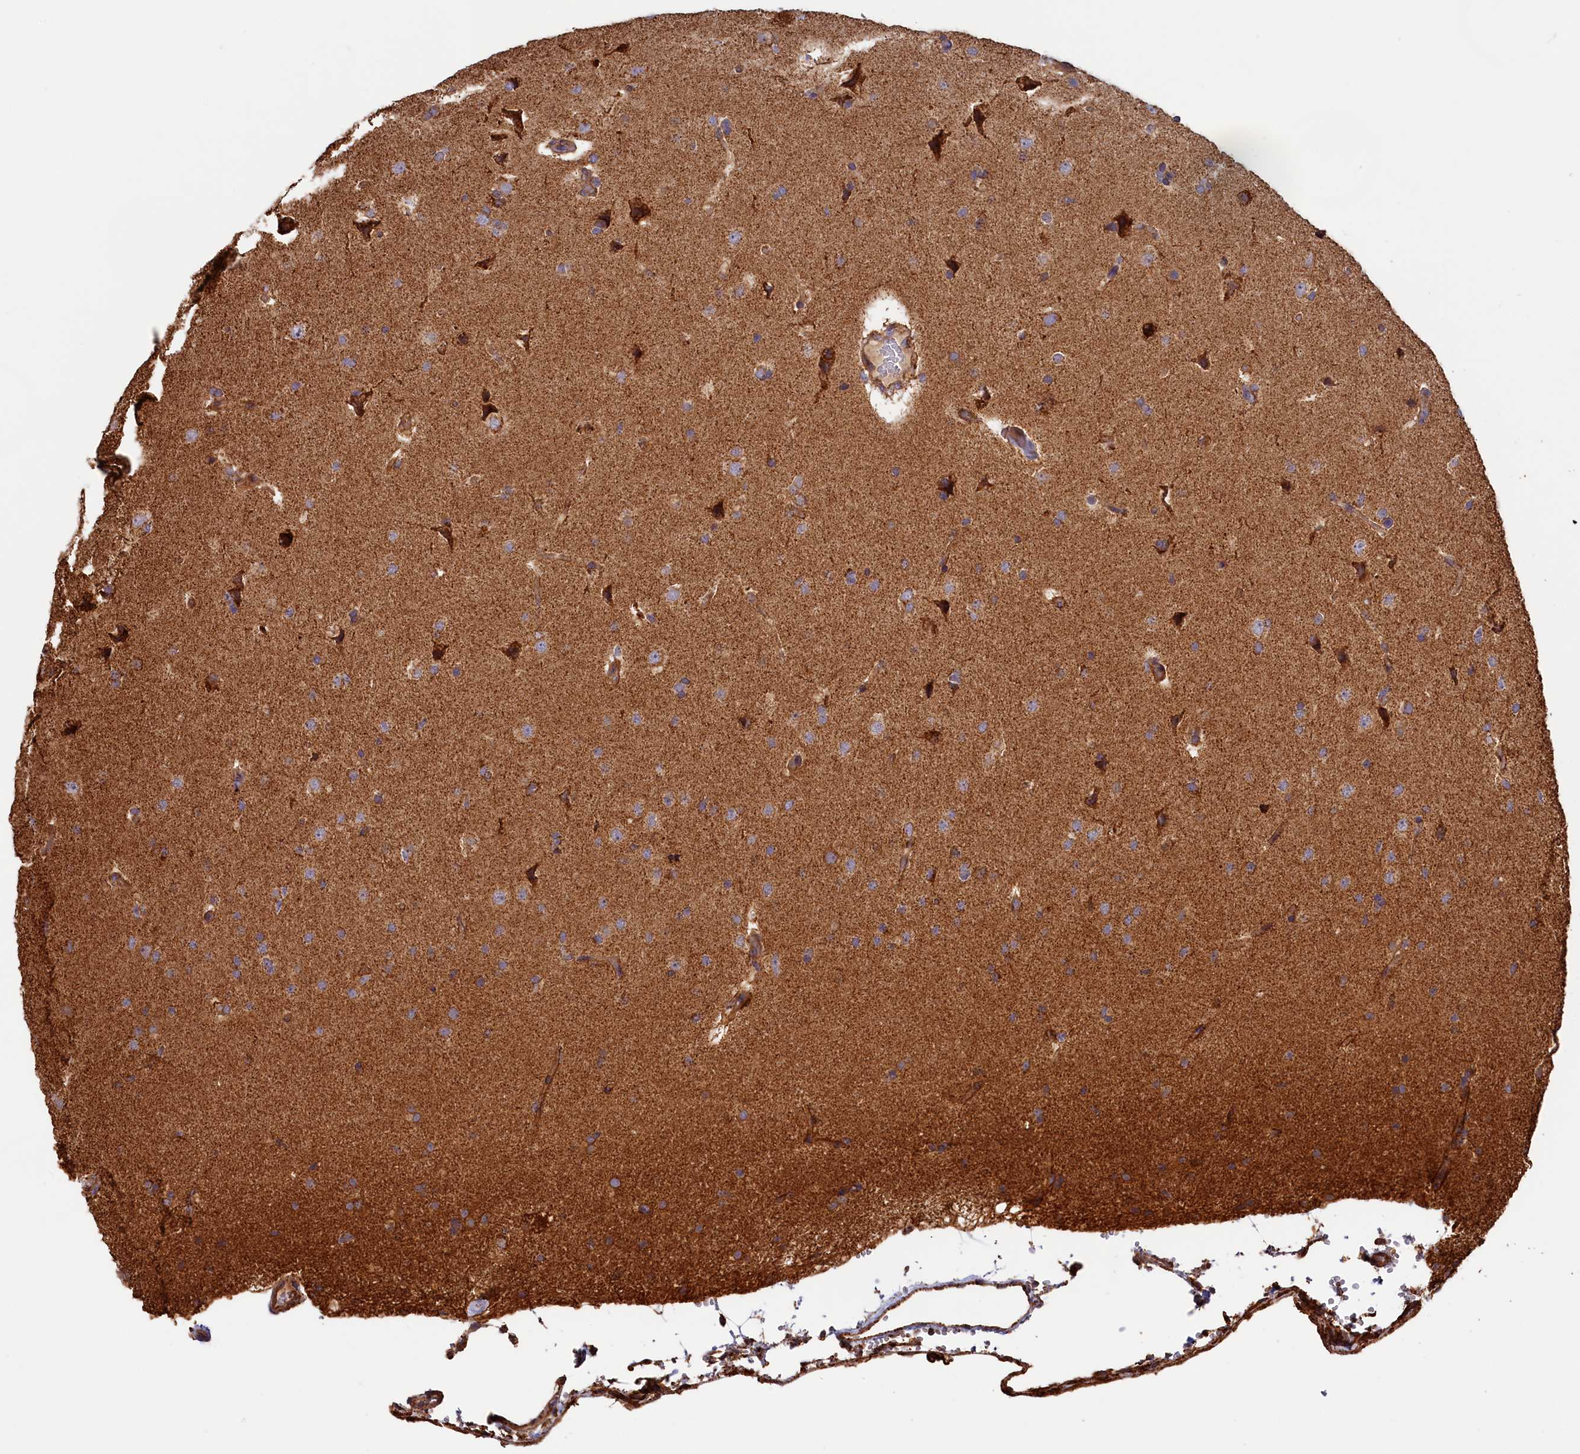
{"staining": {"intensity": "moderate", "quantity": ">75%", "location": "cytoplasmic/membranous"}, "tissue": "glioma", "cell_type": "Tumor cells", "image_type": "cancer", "snomed": [{"axis": "morphology", "description": "Glioma, malignant, High grade"}, {"axis": "topography", "description": "Brain"}], "caption": "Glioma stained for a protein (brown) displays moderate cytoplasmic/membranous positive positivity in approximately >75% of tumor cells.", "gene": "MACROD1", "patient": {"sex": "male", "age": 72}}